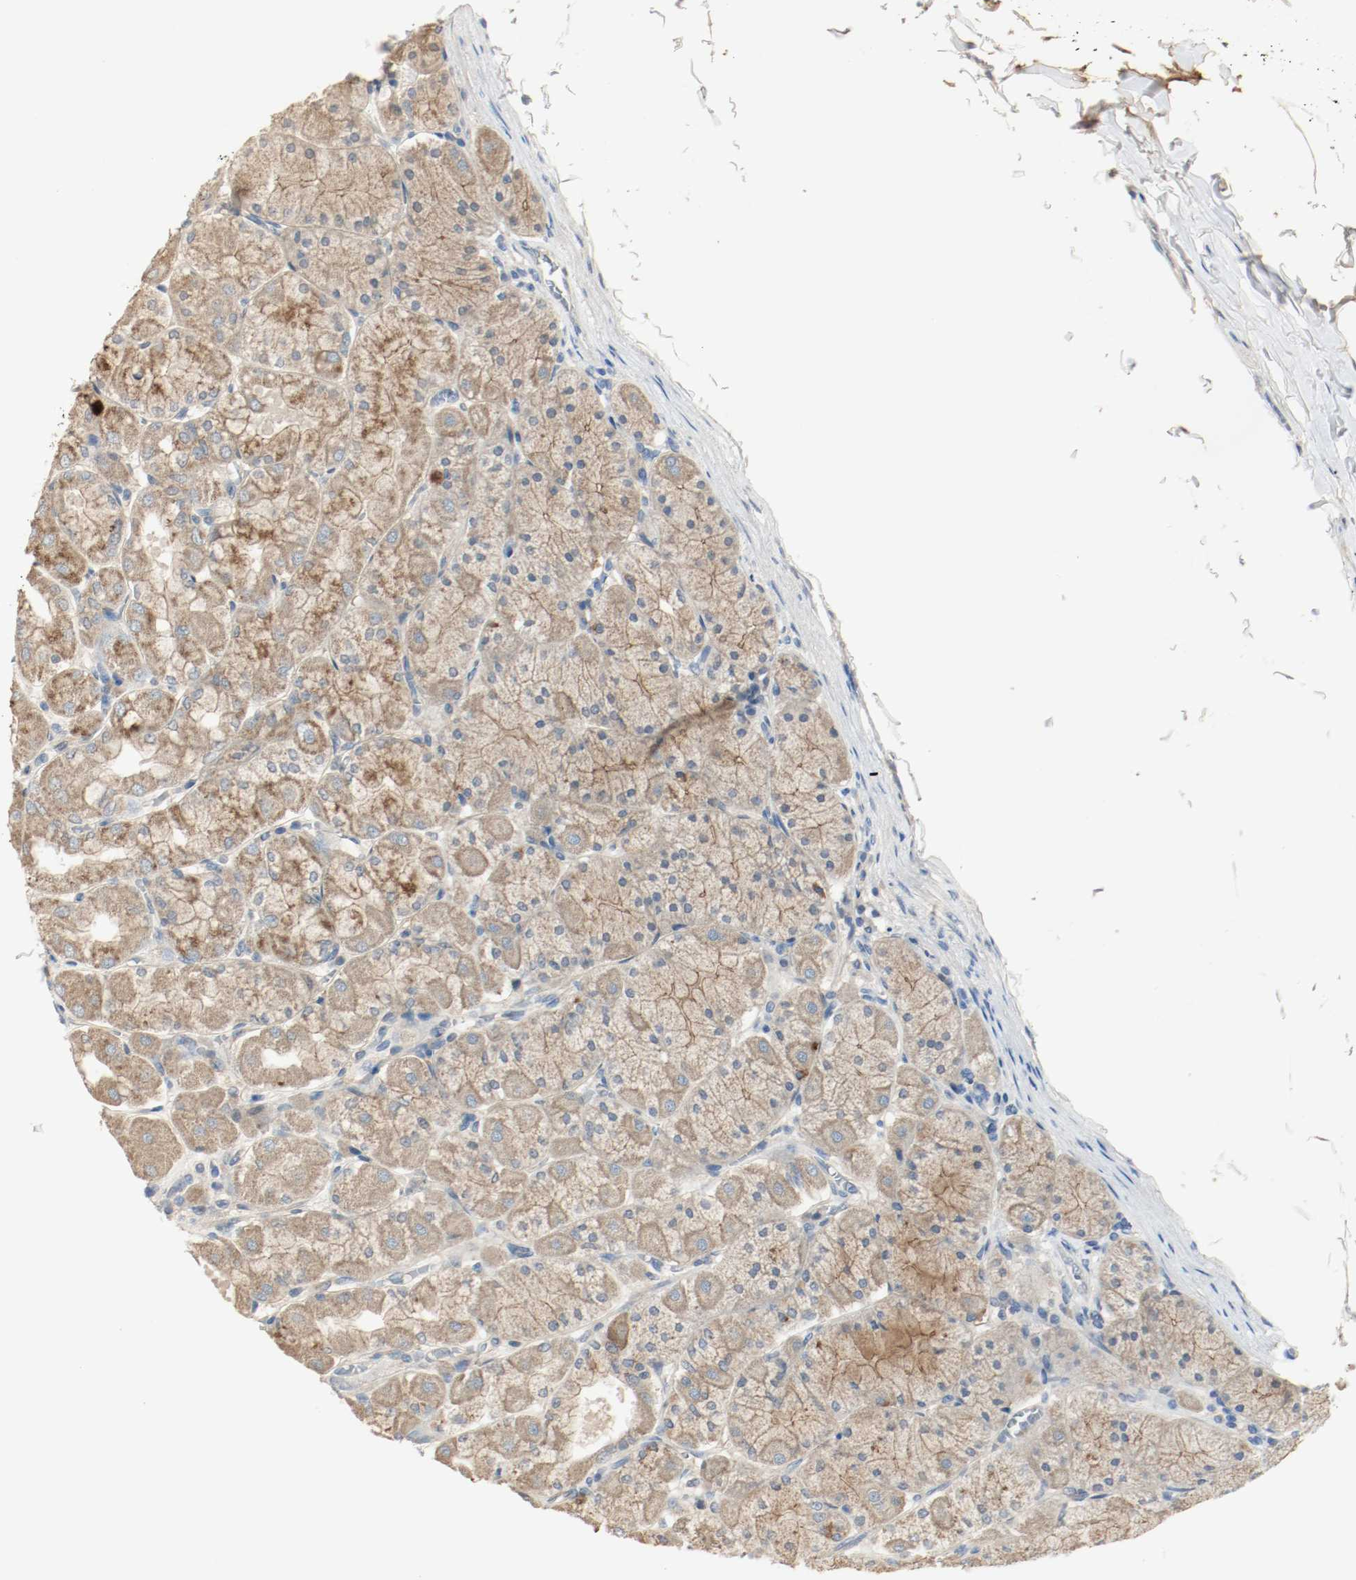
{"staining": {"intensity": "weak", "quantity": ">75%", "location": "cytoplasmic/membranous"}, "tissue": "stomach", "cell_type": "Glandular cells", "image_type": "normal", "snomed": [{"axis": "morphology", "description": "Normal tissue, NOS"}, {"axis": "topography", "description": "Stomach, upper"}], "caption": "Stomach stained with DAB (3,3'-diaminobenzidine) immunohistochemistry (IHC) shows low levels of weak cytoplasmic/membranous staining in approximately >75% of glandular cells.", "gene": "MELTF", "patient": {"sex": "female", "age": 56}}